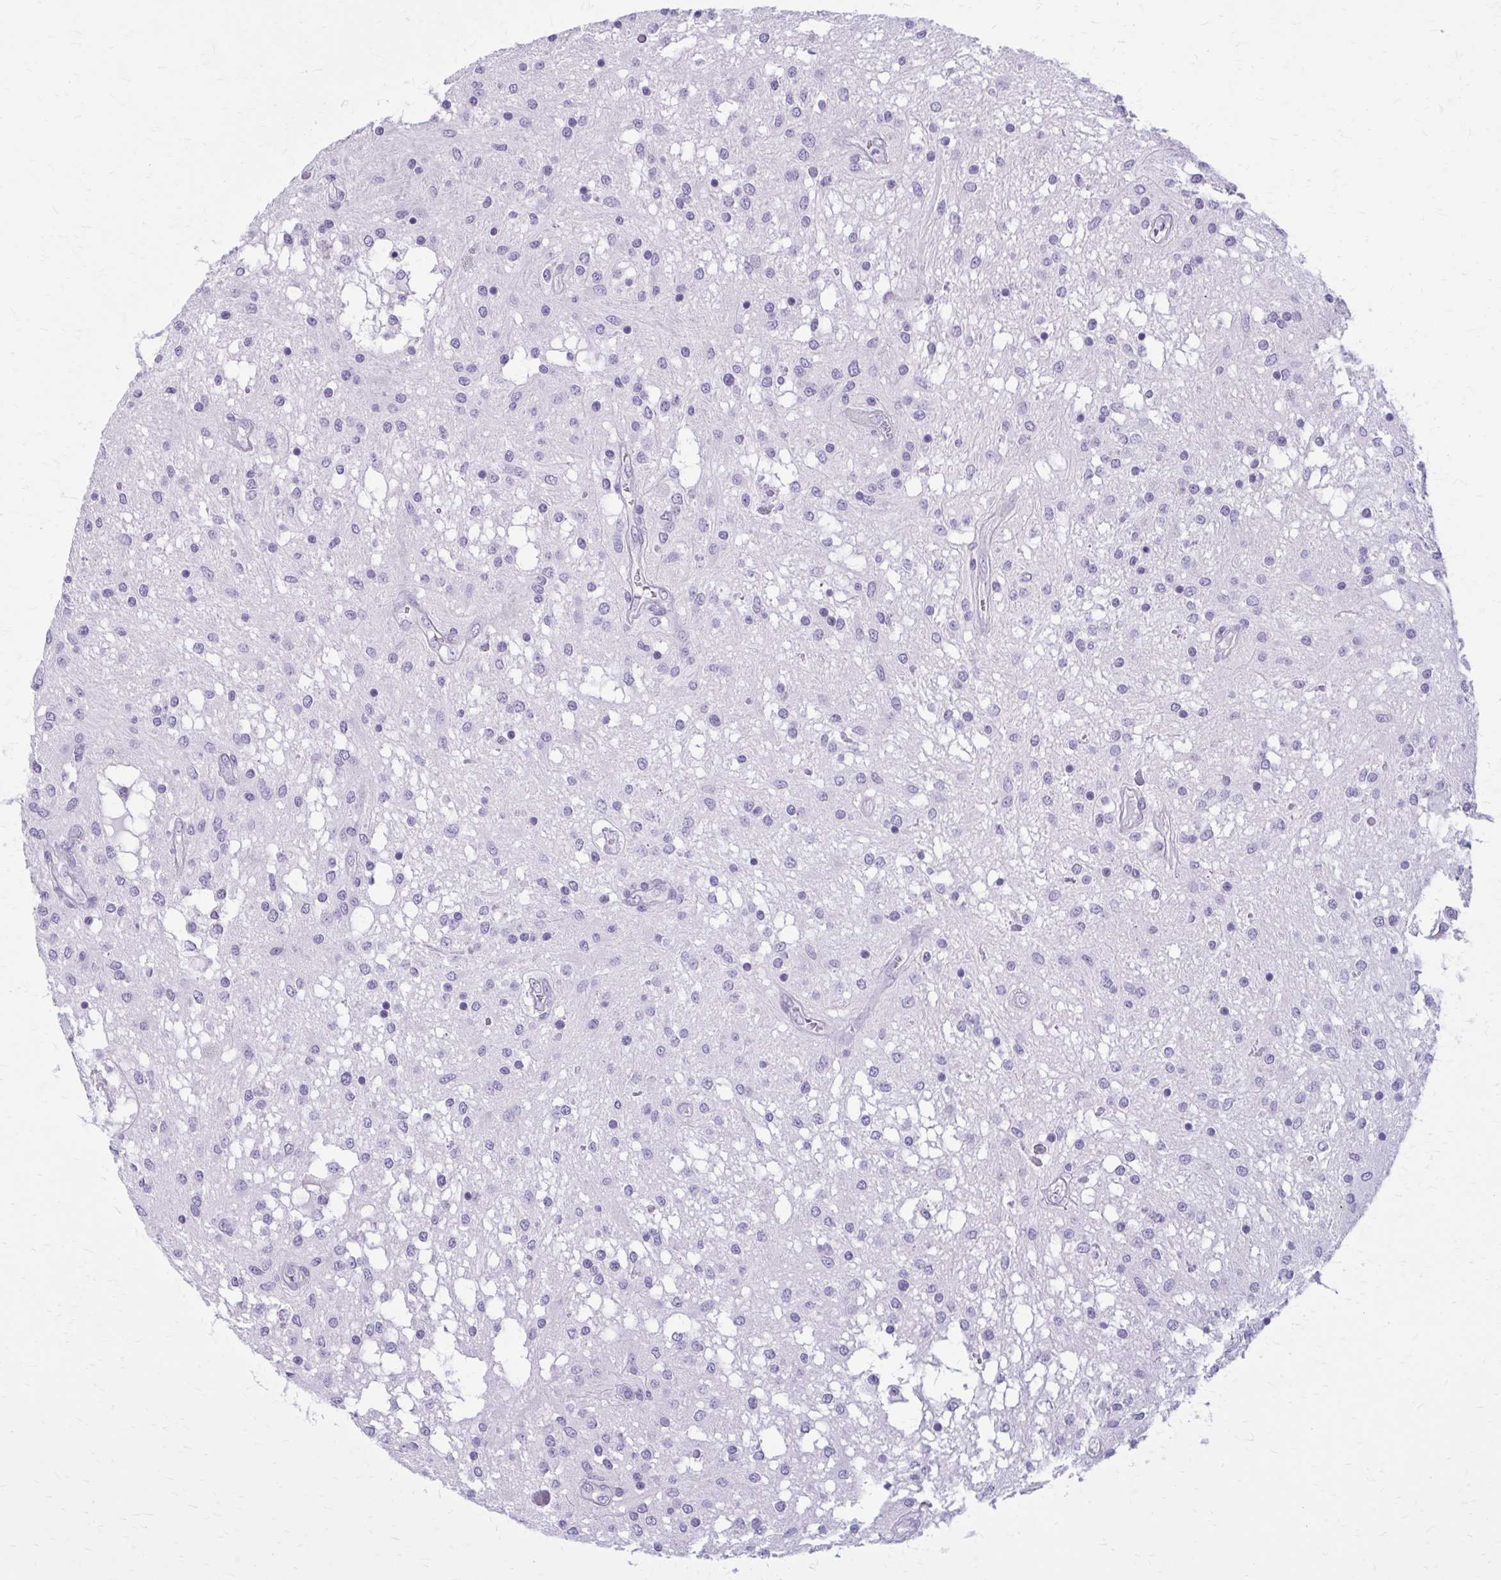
{"staining": {"intensity": "negative", "quantity": "none", "location": "none"}, "tissue": "glioma", "cell_type": "Tumor cells", "image_type": "cancer", "snomed": [{"axis": "morphology", "description": "Glioma, malignant, Low grade"}, {"axis": "topography", "description": "Cerebellum"}], "caption": "Histopathology image shows no significant protein positivity in tumor cells of malignant glioma (low-grade).", "gene": "CASQ2", "patient": {"sex": "female", "age": 14}}